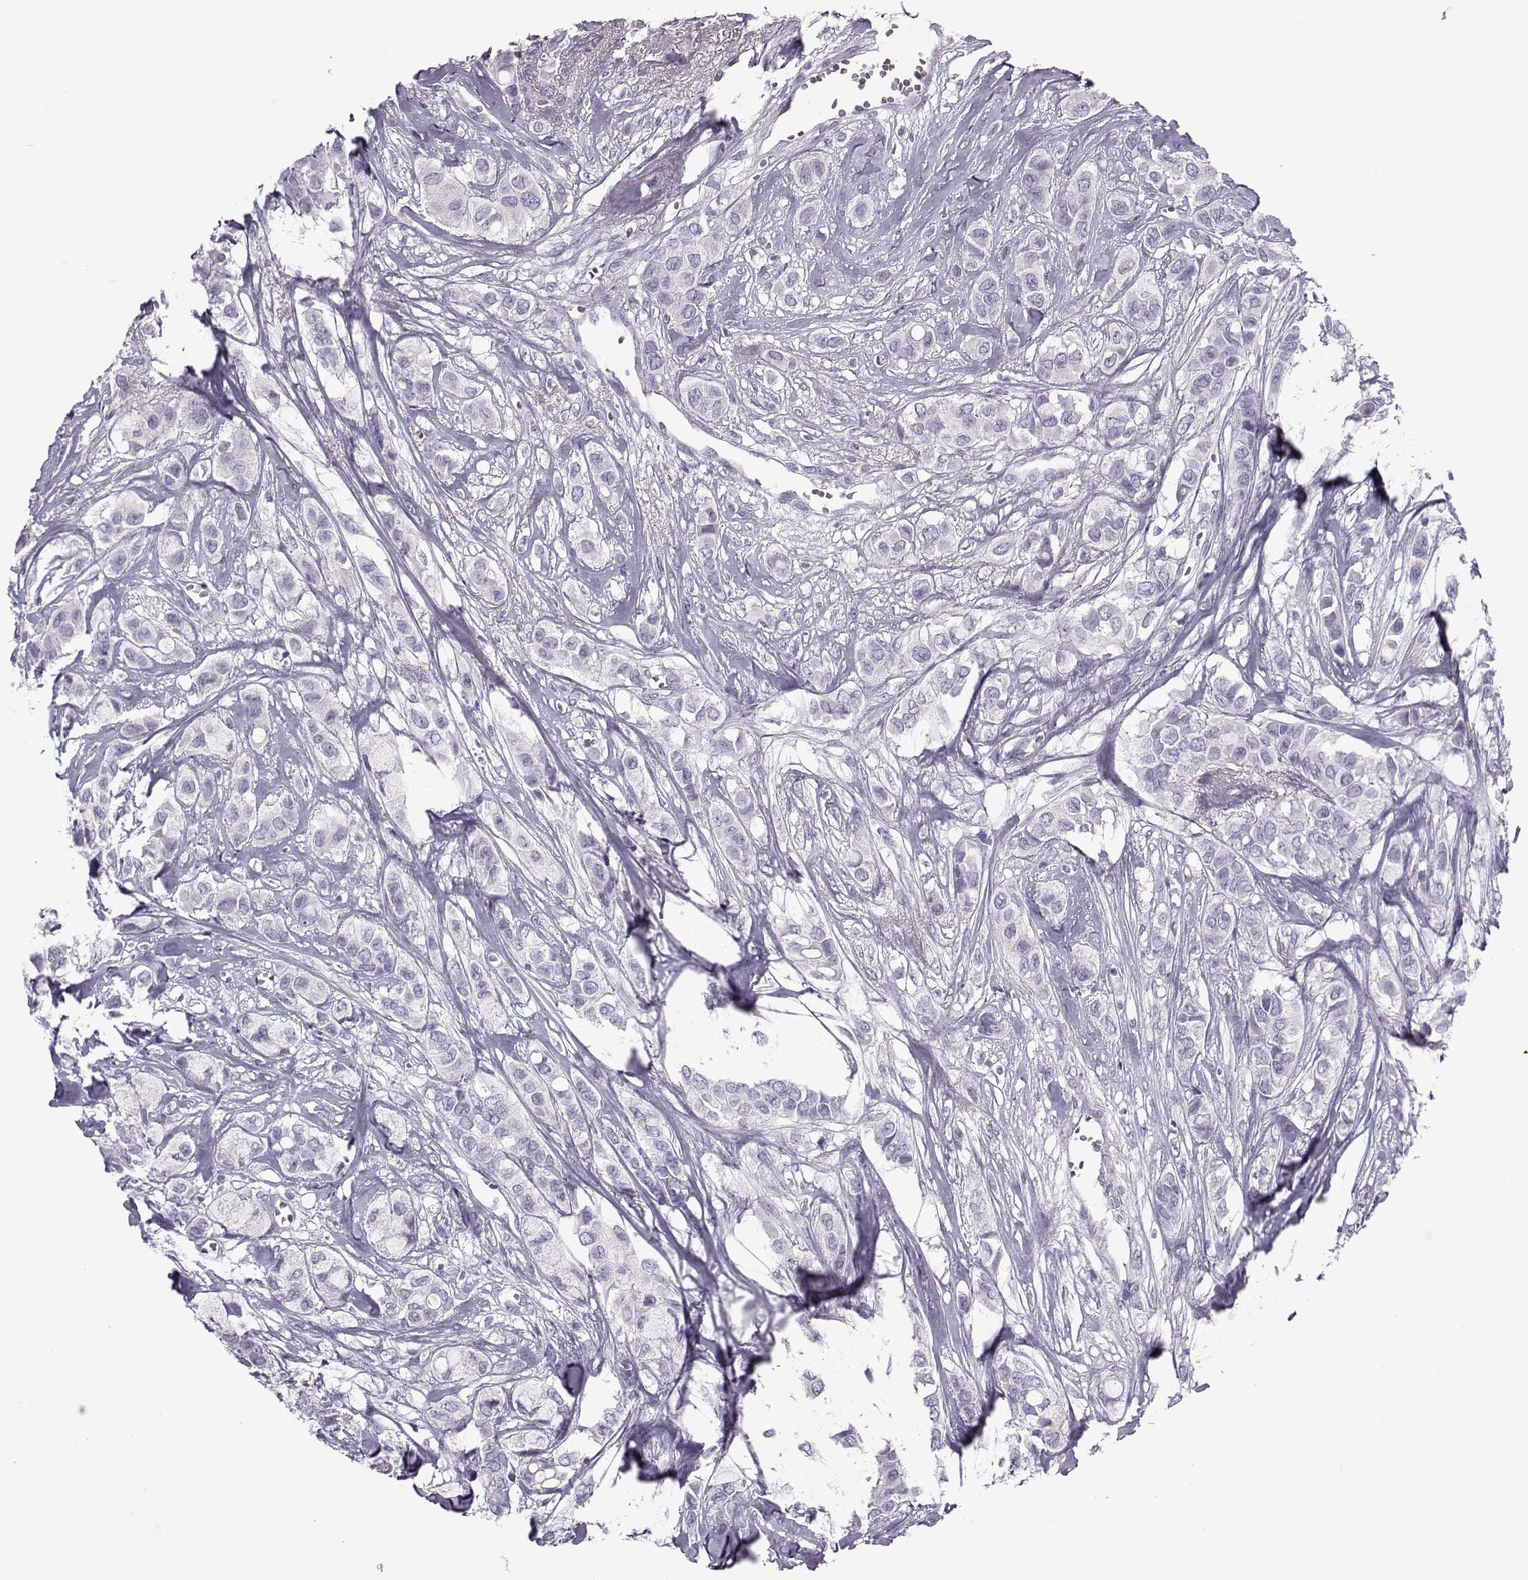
{"staining": {"intensity": "negative", "quantity": "none", "location": "none"}, "tissue": "breast cancer", "cell_type": "Tumor cells", "image_type": "cancer", "snomed": [{"axis": "morphology", "description": "Duct carcinoma"}, {"axis": "topography", "description": "Breast"}], "caption": "There is no significant positivity in tumor cells of infiltrating ductal carcinoma (breast).", "gene": "OIP5", "patient": {"sex": "female", "age": 85}}